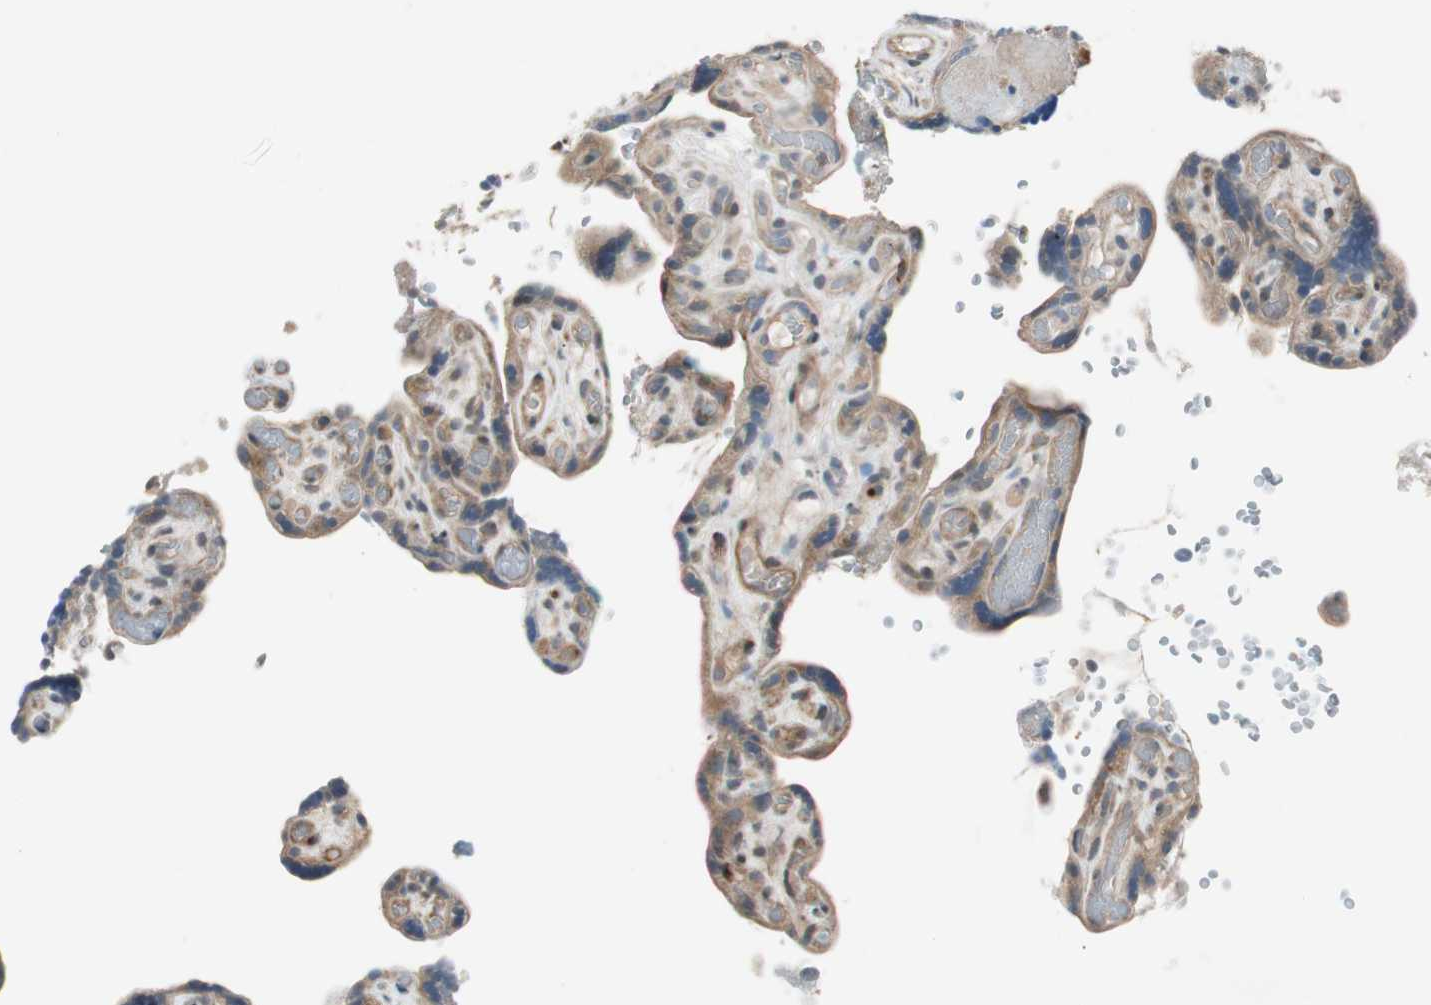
{"staining": {"intensity": "weak", "quantity": ">75%", "location": "cytoplasmic/membranous"}, "tissue": "placenta", "cell_type": "Decidual cells", "image_type": "normal", "snomed": [{"axis": "morphology", "description": "Normal tissue, NOS"}, {"axis": "topography", "description": "Placenta"}], "caption": "Normal placenta reveals weak cytoplasmic/membranous staining in approximately >75% of decidual cells The staining was performed using DAB (3,3'-diaminobenzidine), with brown indicating positive protein expression. Nuclei are stained blue with hematoxylin..", "gene": "CGRRF1", "patient": {"sex": "female", "age": 30}}